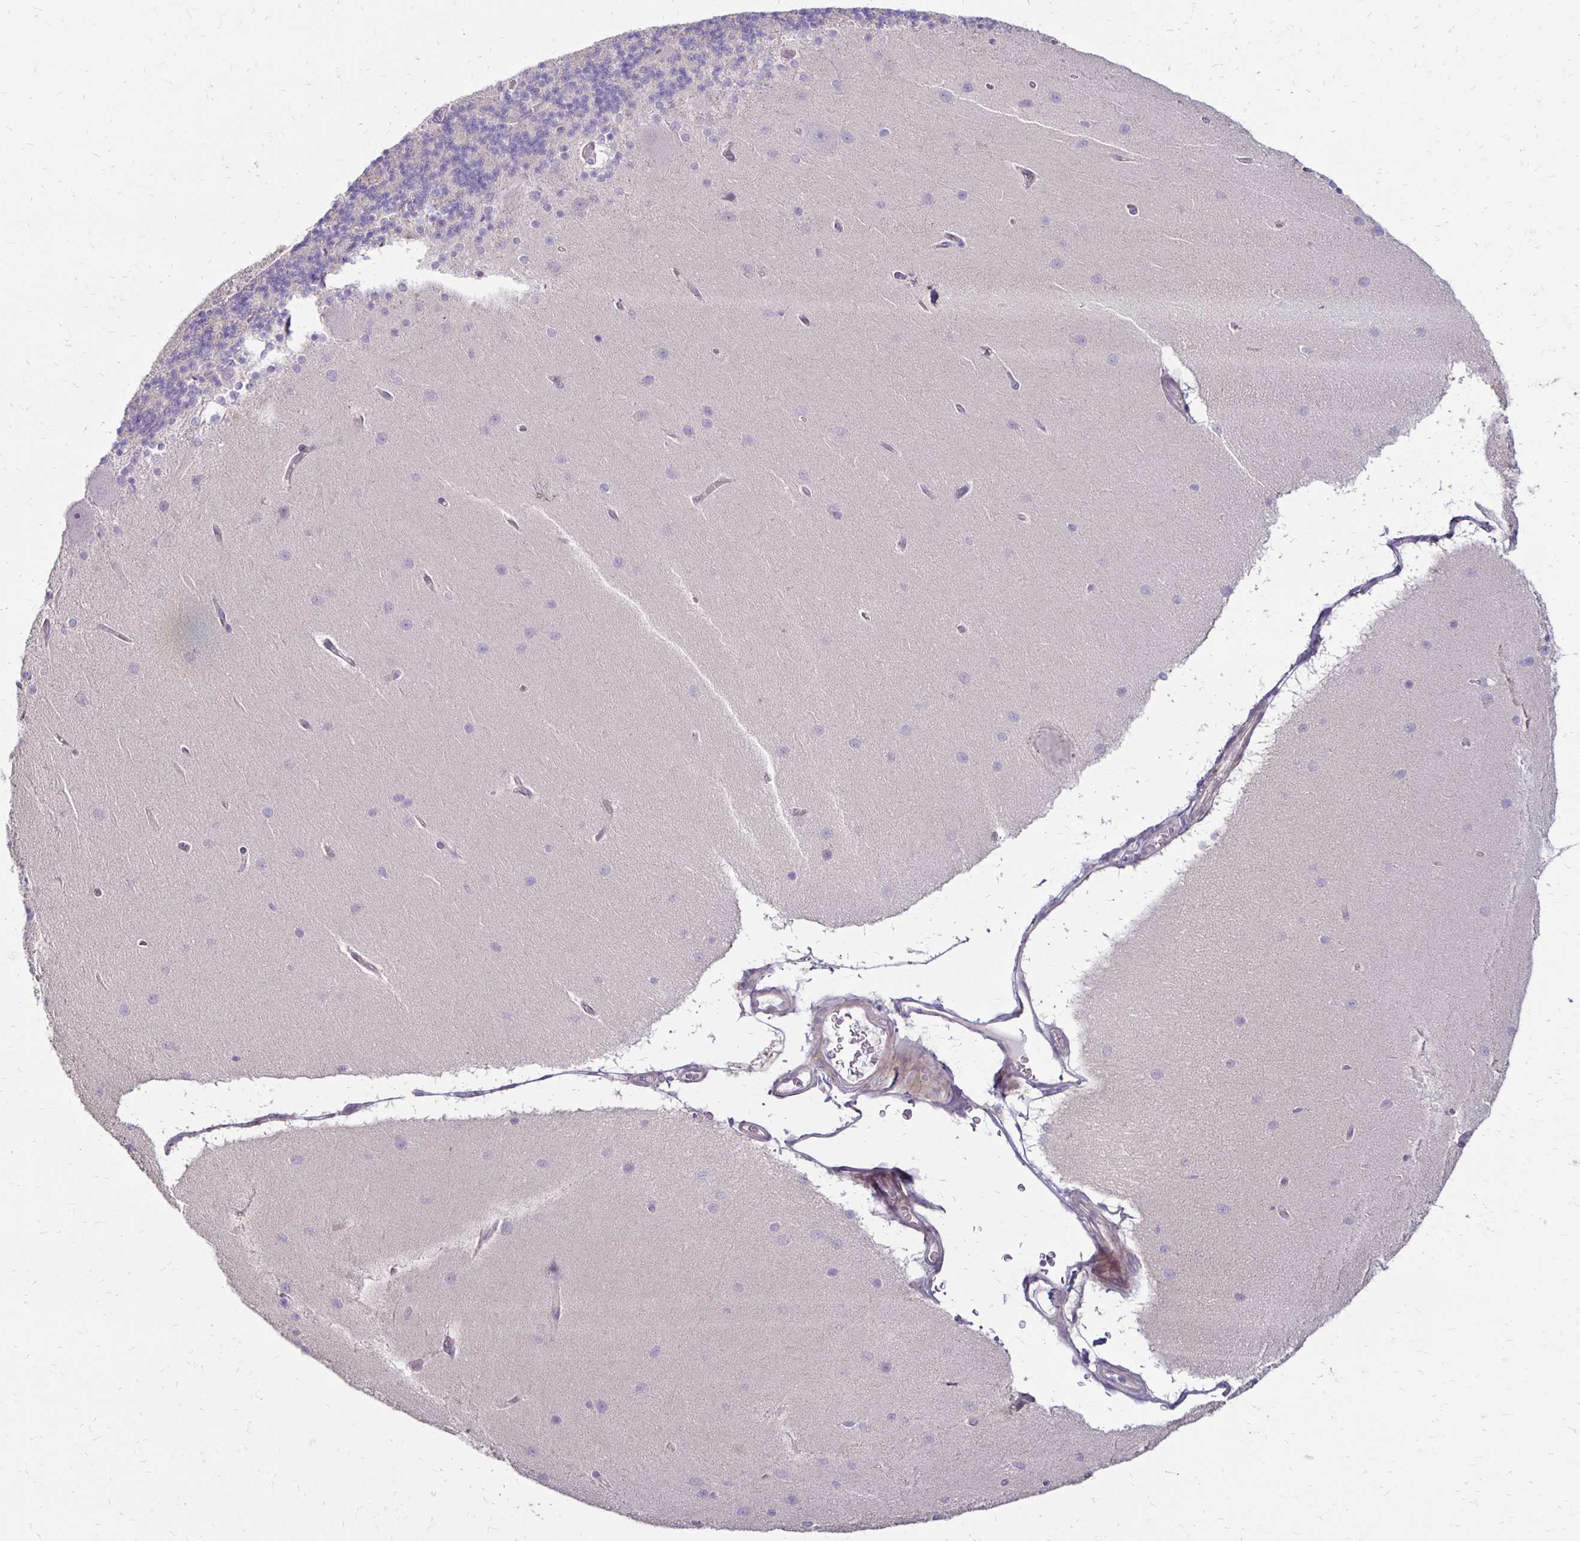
{"staining": {"intensity": "negative", "quantity": "none", "location": "none"}, "tissue": "cerebellum", "cell_type": "Cells in granular layer", "image_type": "normal", "snomed": [{"axis": "morphology", "description": "Normal tissue, NOS"}, {"axis": "topography", "description": "Cerebellum"}], "caption": "Immunohistochemical staining of benign cerebellum exhibits no significant expression in cells in granular layer.", "gene": "KATNBL1", "patient": {"sex": "female", "age": 54}}